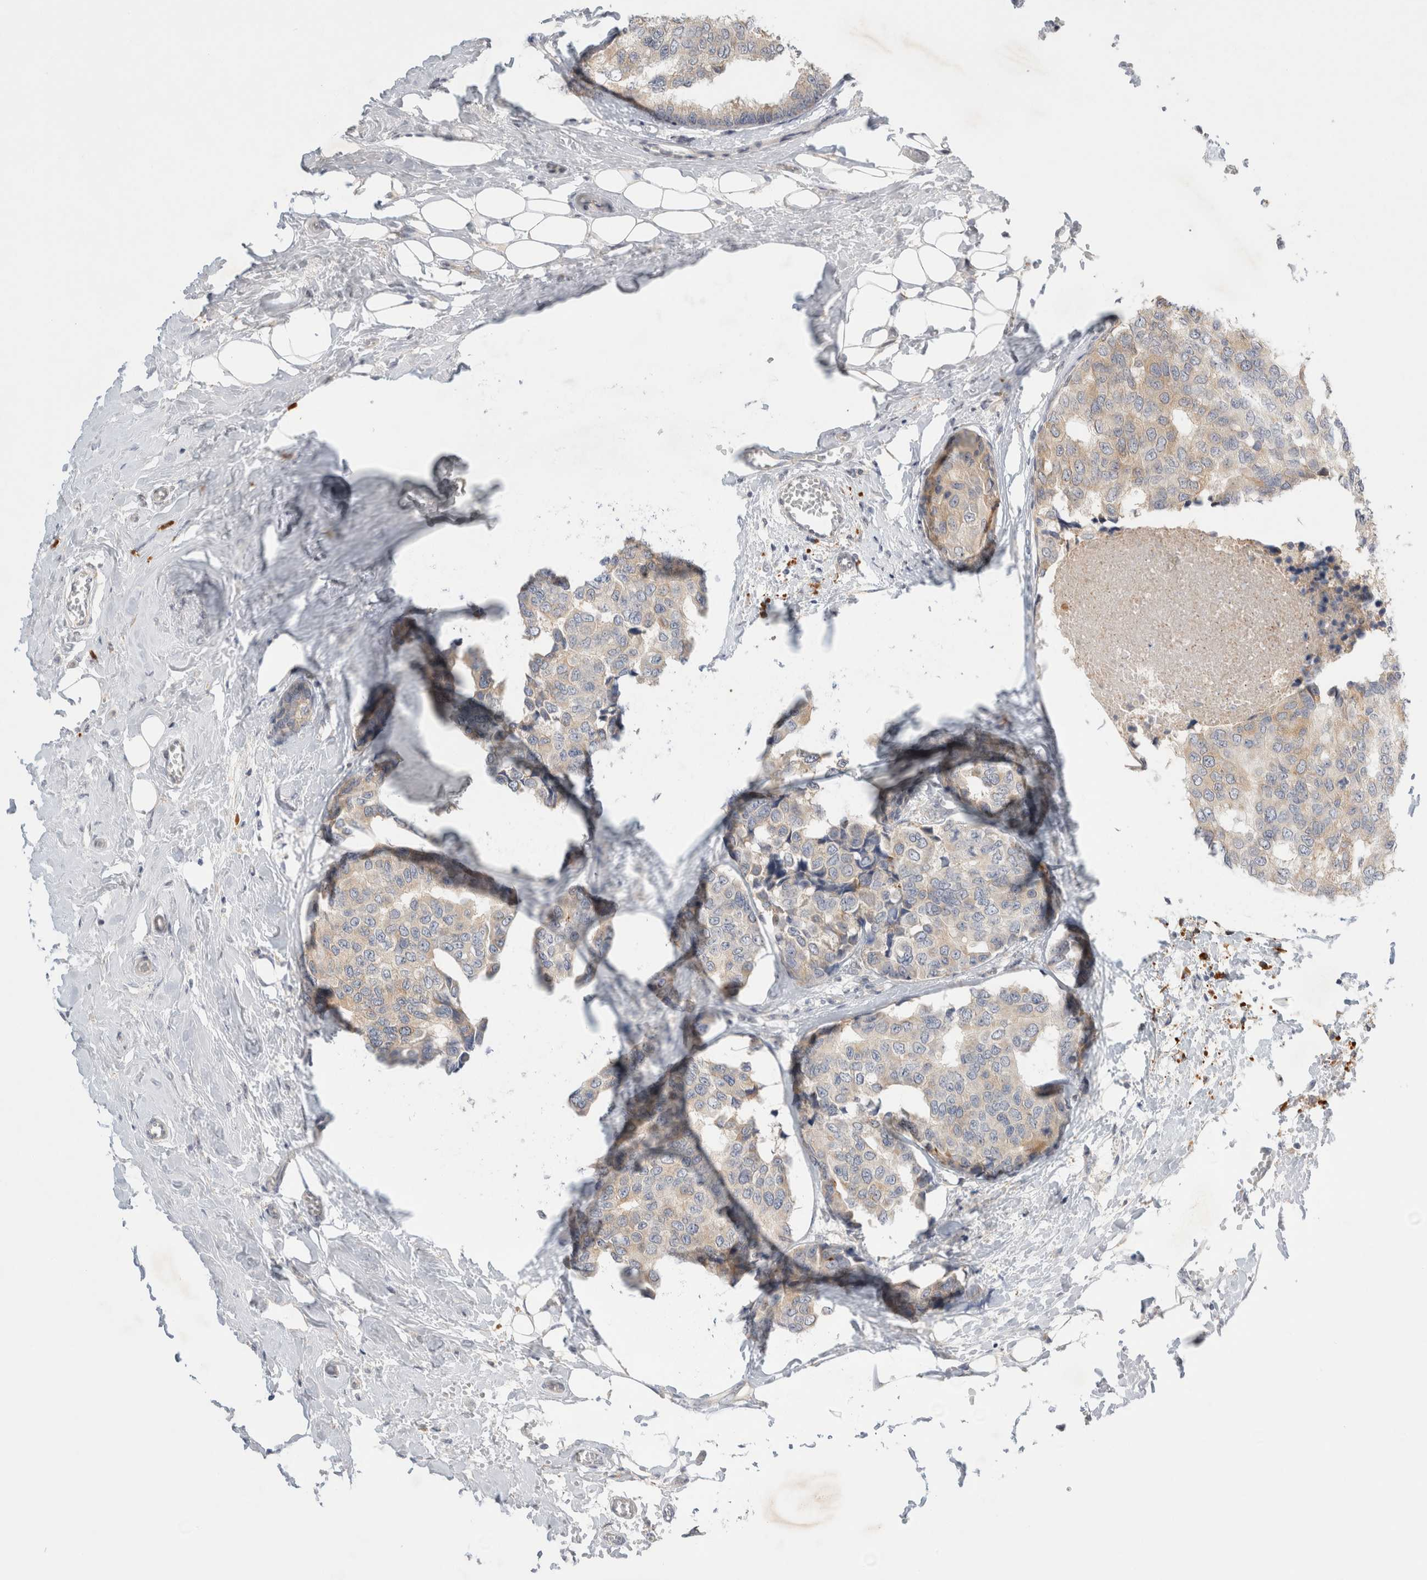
{"staining": {"intensity": "weak", "quantity": "<25%", "location": "cytoplasmic/membranous"}, "tissue": "breast cancer", "cell_type": "Tumor cells", "image_type": "cancer", "snomed": [{"axis": "morphology", "description": "Normal tissue, NOS"}, {"axis": "morphology", "description": "Duct carcinoma"}, {"axis": "topography", "description": "Breast"}], "caption": "Tumor cells are negative for brown protein staining in breast cancer (intraductal carcinoma).", "gene": "NEDD4L", "patient": {"sex": "female", "age": 43}}